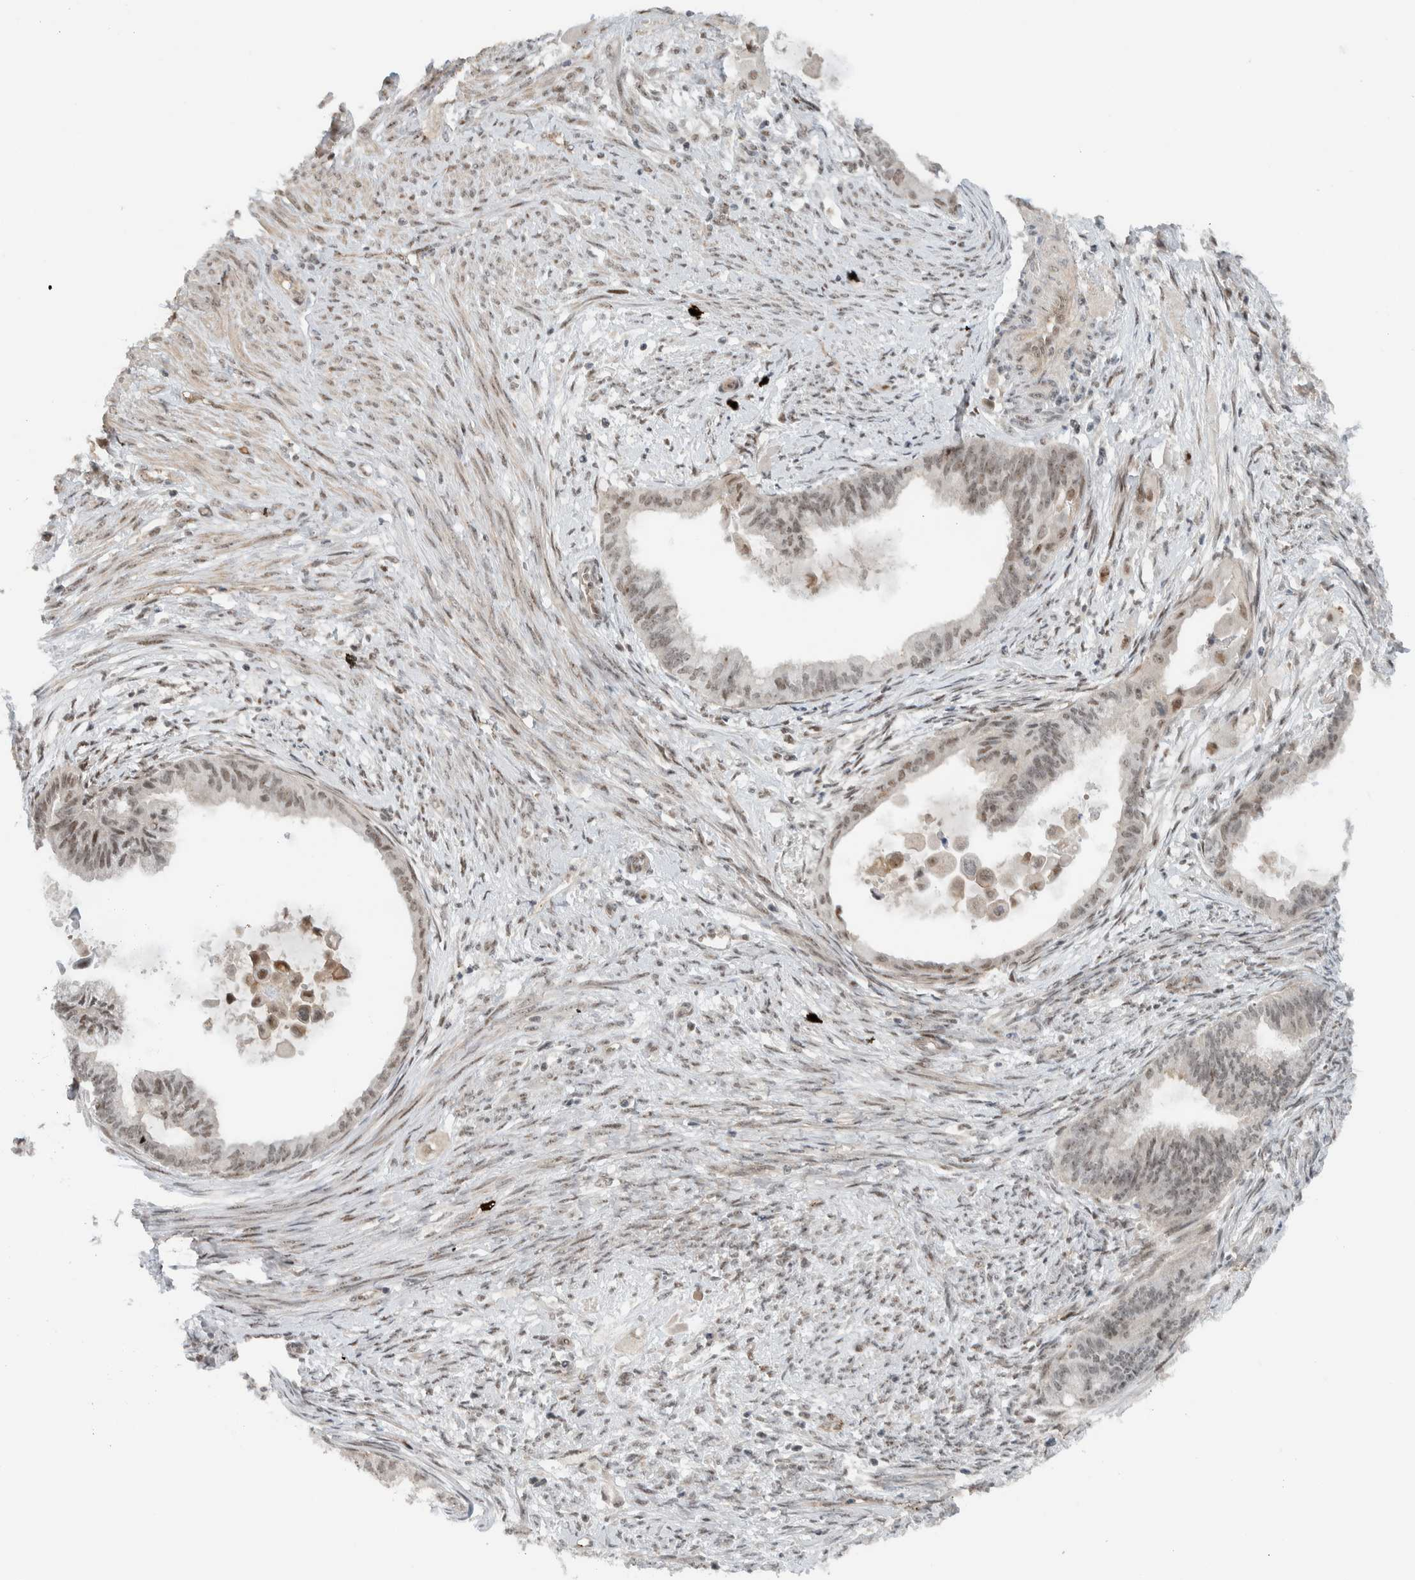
{"staining": {"intensity": "moderate", "quantity": ">75%", "location": "nuclear"}, "tissue": "cervical cancer", "cell_type": "Tumor cells", "image_type": "cancer", "snomed": [{"axis": "morphology", "description": "Normal tissue, NOS"}, {"axis": "morphology", "description": "Adenocarcinoma, NOS"}, {"axis": "topography", "description": "Cervix"}, {"axis": "topography", "description": "Endometrium"}], "caption": "Cervical adenocarcinoma stained for a protein exhibits moderate nuclear positivity in tumor cells. (DAB IHC with brightfield microscopy, high magnification).", "gene": "ZFP91", "patient": {"sex": "female", "age": 86}}